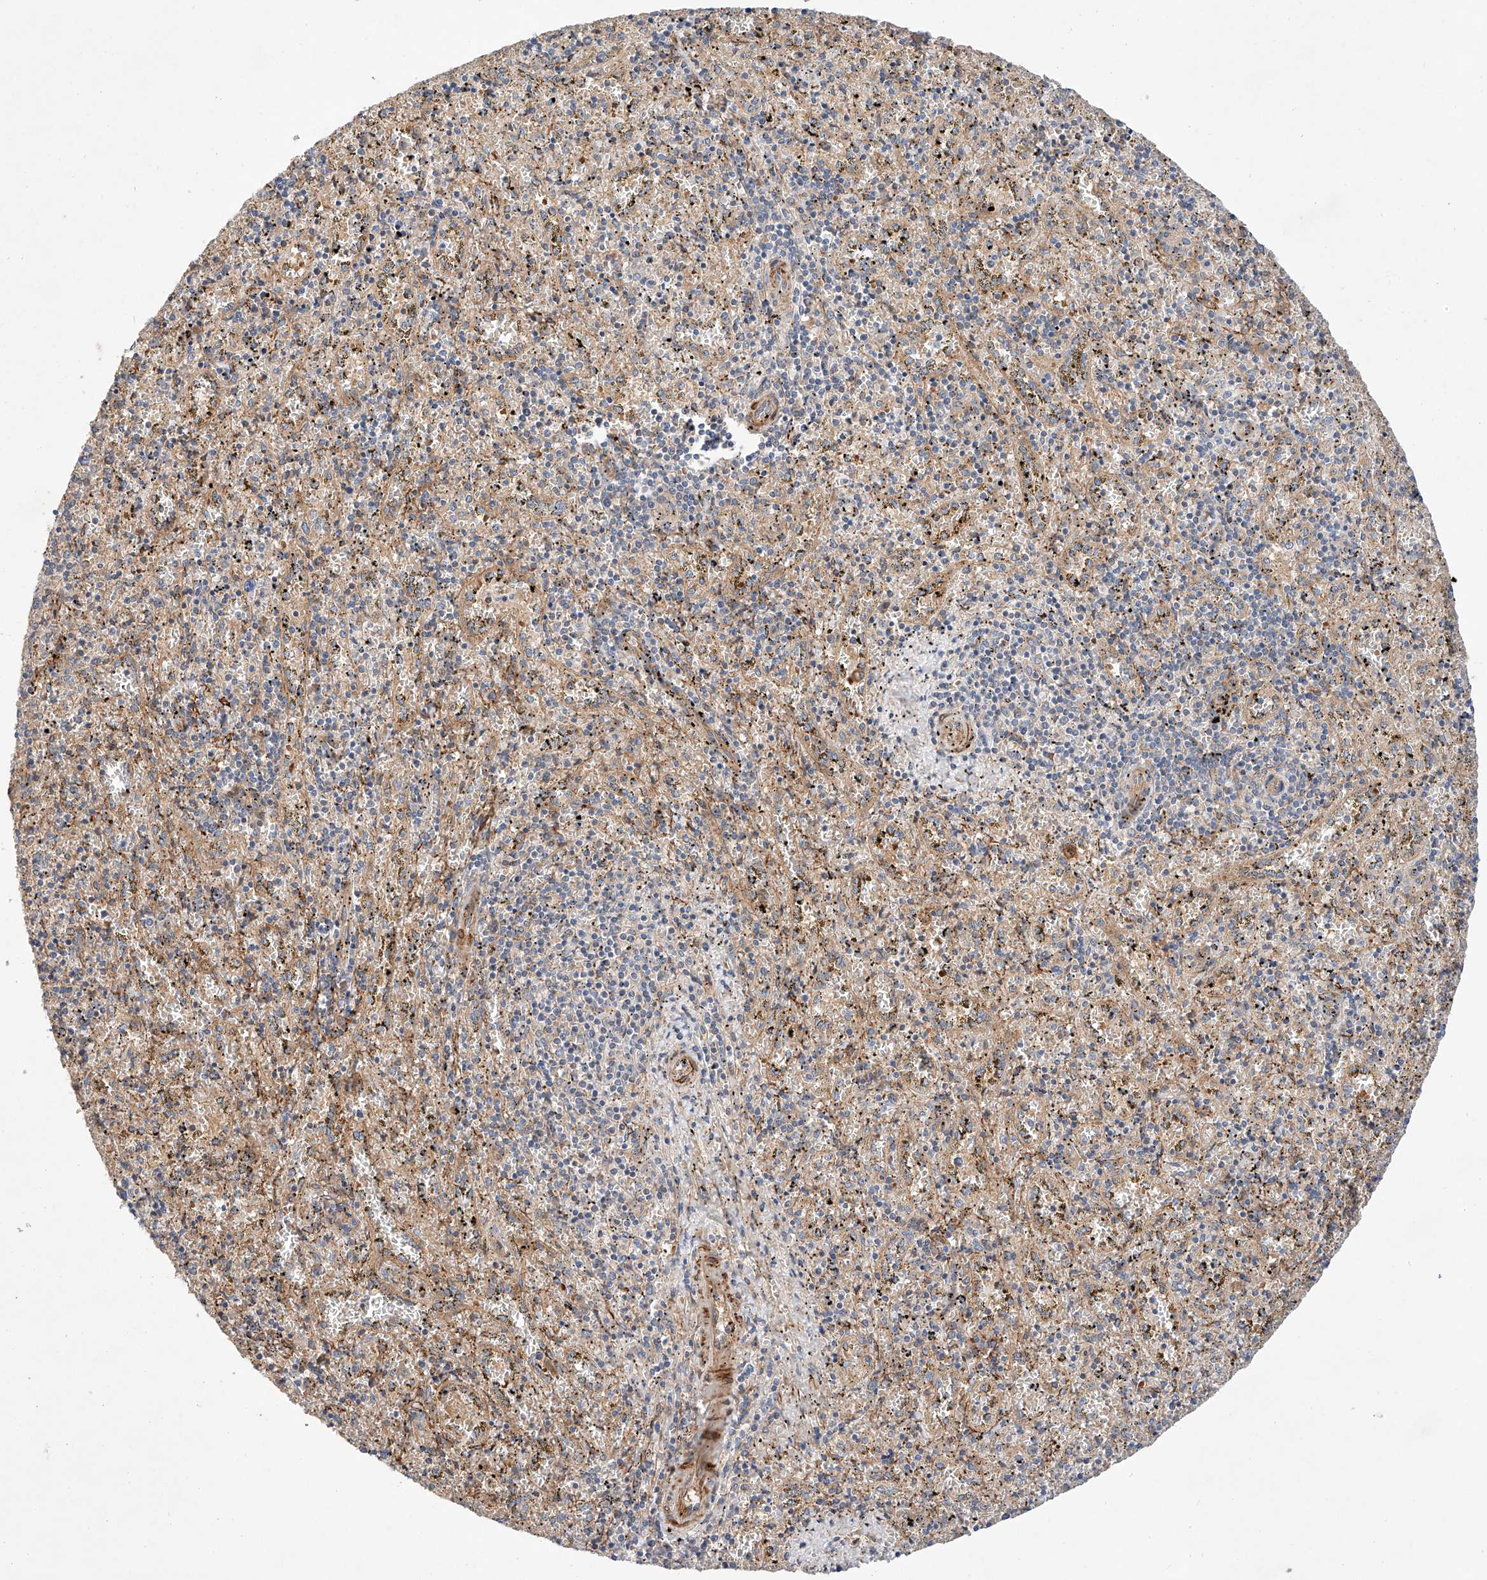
{"staining": {"intensity": "negative", "quantity": "none", "location": "none"}, "tissue": "spleen", "cell_type": "Cells in red pulp", "image_type": "normal", "snomed": [{"axis": "morphology", "description": "Normal tissue, NOS"}, {"axis": "topography", "description": "Spleen"}], "caption": "The IHC image has no significant staining in cells in red pulp of spleen. The staining is performed using DAB (3,3'-diaminobenzidine) brown chromogen with nuclei counter-stained in using hematoxylin.", "gene": "RAB23", "patient": {"sex": "male", "age": 11}}